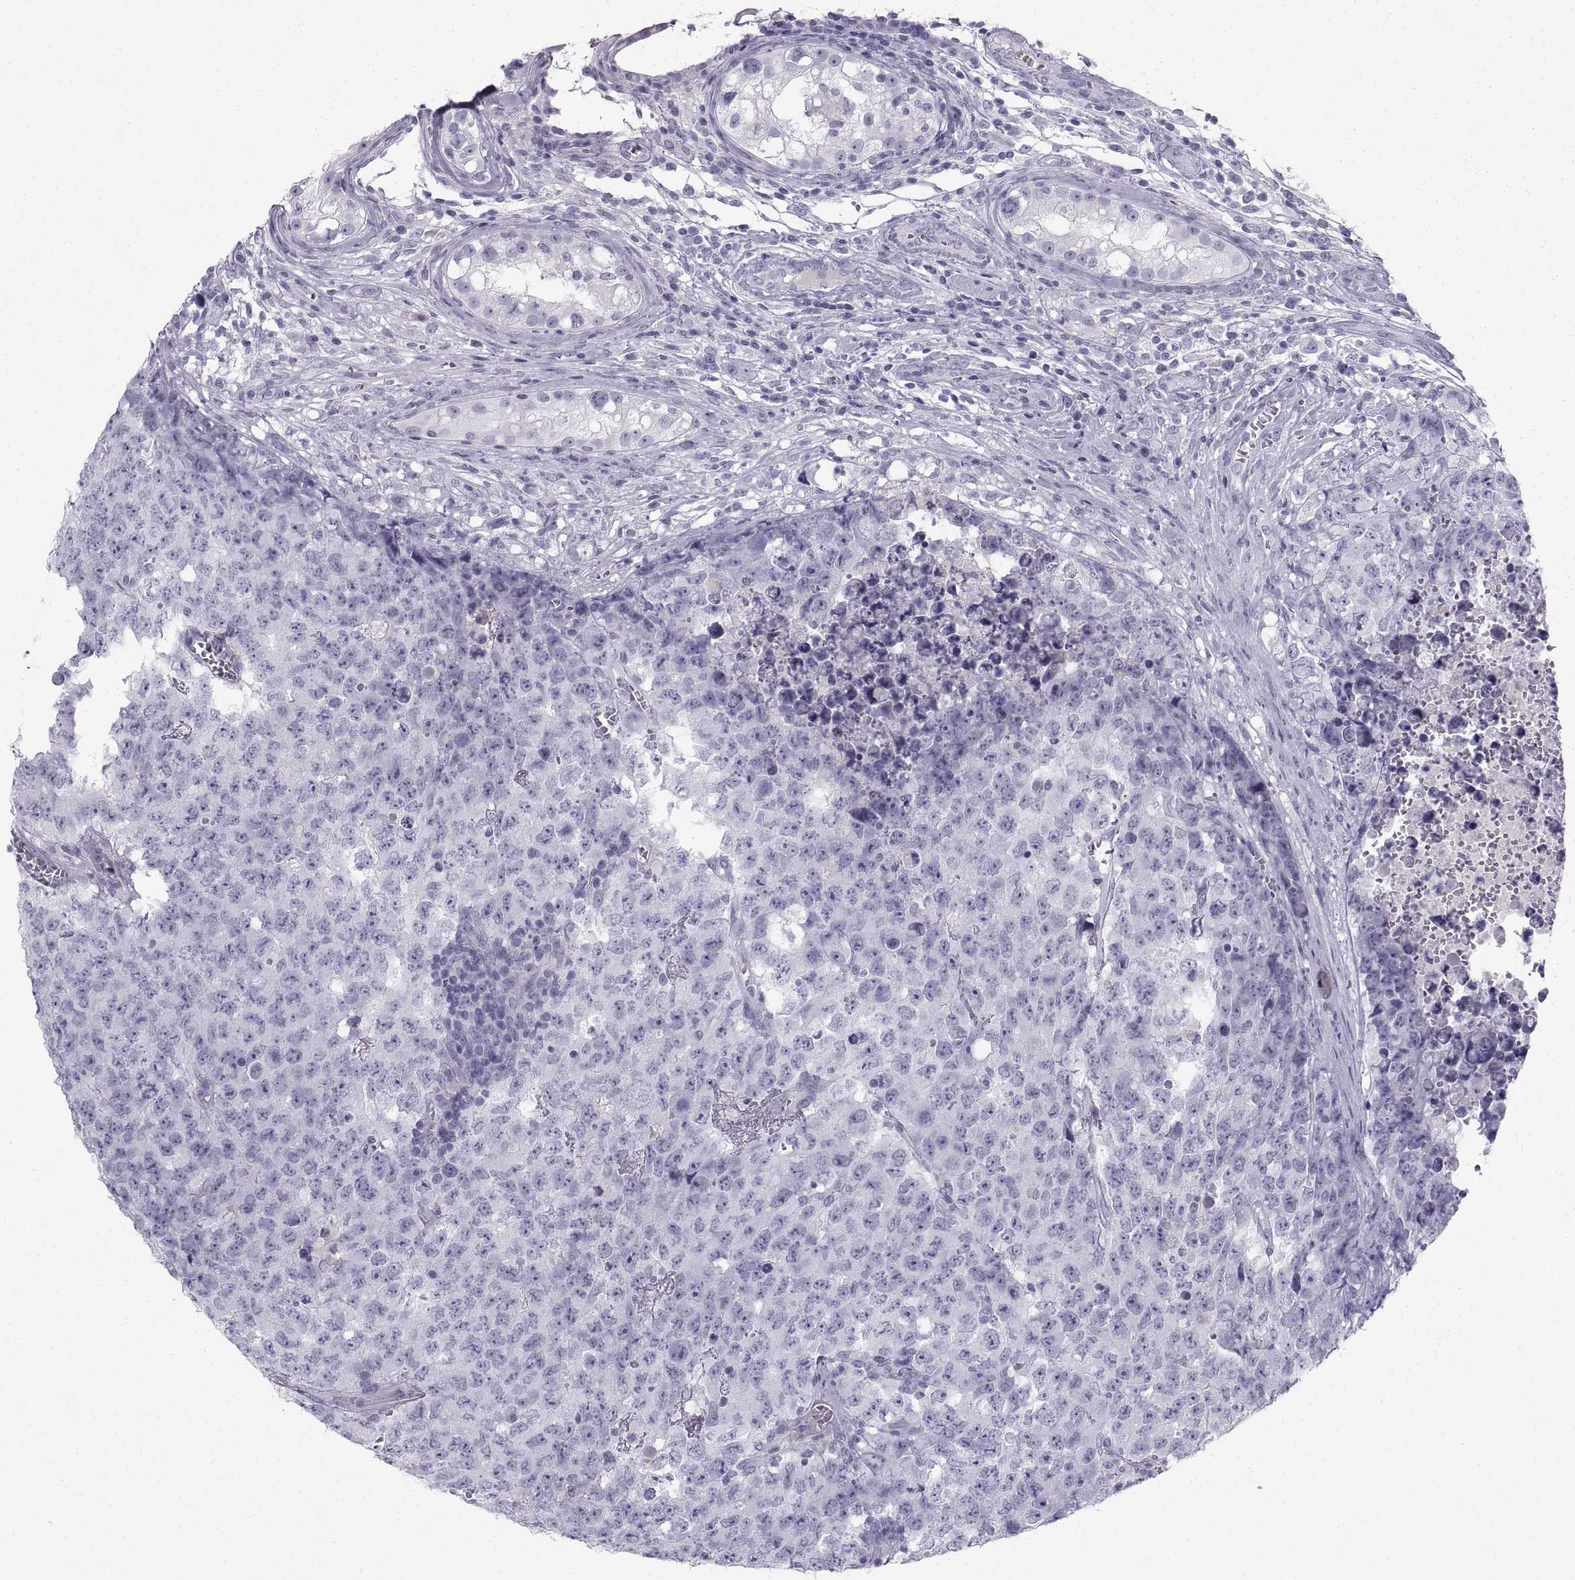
{"staining": {"intensity": "negative", "quantity": "none", "location": "none"}, "tissue": "testis cancer", "cell_type": "Tumor cells", "image_type": "cancer", "snomed": [{"axis": "morphology", "description": "Carcinoma, Embryonal, NOS"}, {"axis": "topography", "description": "Testis"}], "caption": "The micrograph displays no significant positivity in tumor cells of embryonal carcinoma (testis).", "gene": "SLC22A6", "patient": {"sex": "male", "age": 23}}